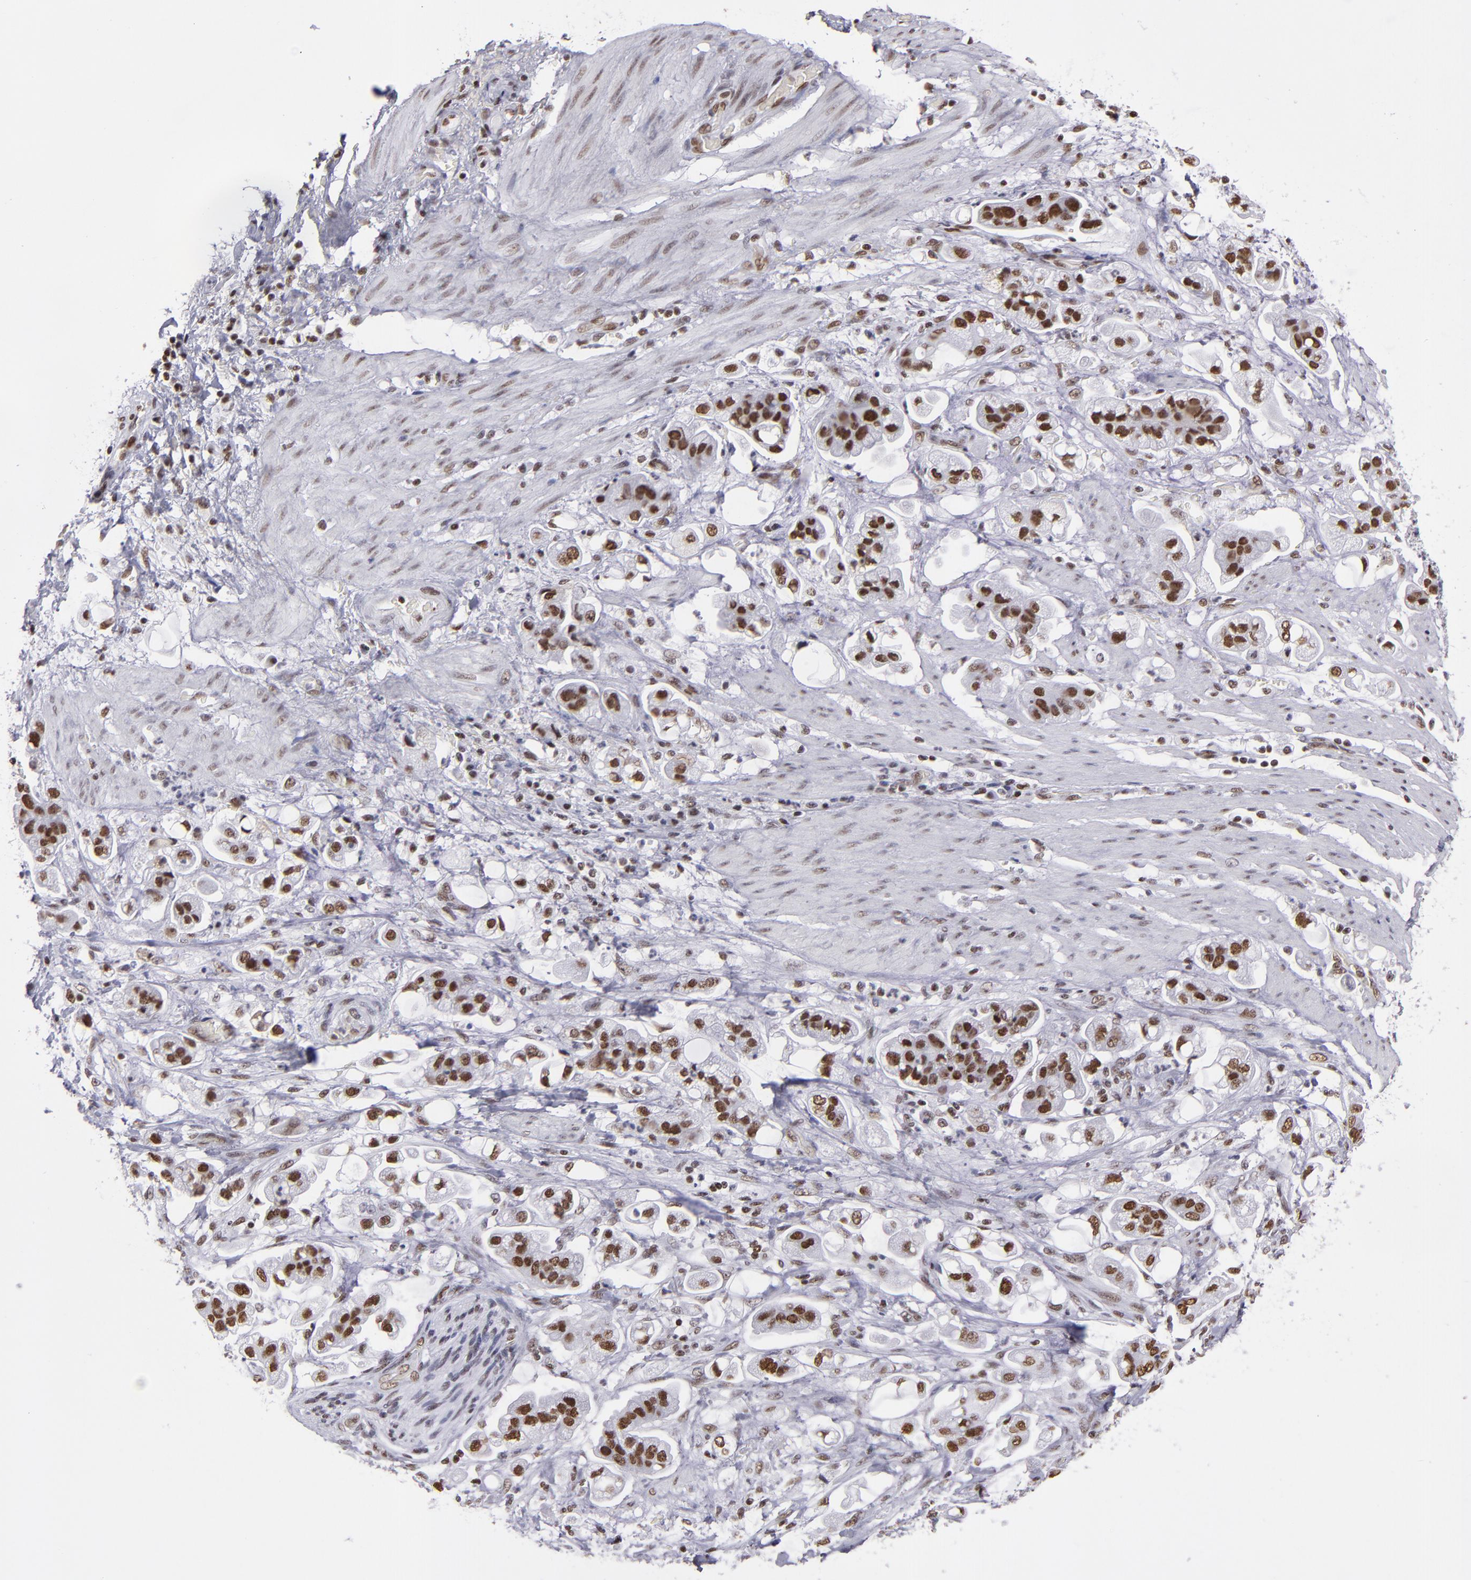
{"staining": {"intensity": "strong", "quantity": ">75%", "location": "nuclear"}, "tissue": "stomach cancer", "cell_type": "Tumor cells", "image_type": "cancer", "snomed": [{"axis": "morphology", "description": "Adenocarcinoma, NOS"}, {"axis": "topography", "description": "Stomach"}], "caption": "The immunohistochemical stain highlights strong nuclear staining in tumor cells of stomach cancer tissue. (Brightfield microscopy of DAB IHC at high magnification).", "gene": "TERF2", "patient": {"sex": "male", "age": 62}}